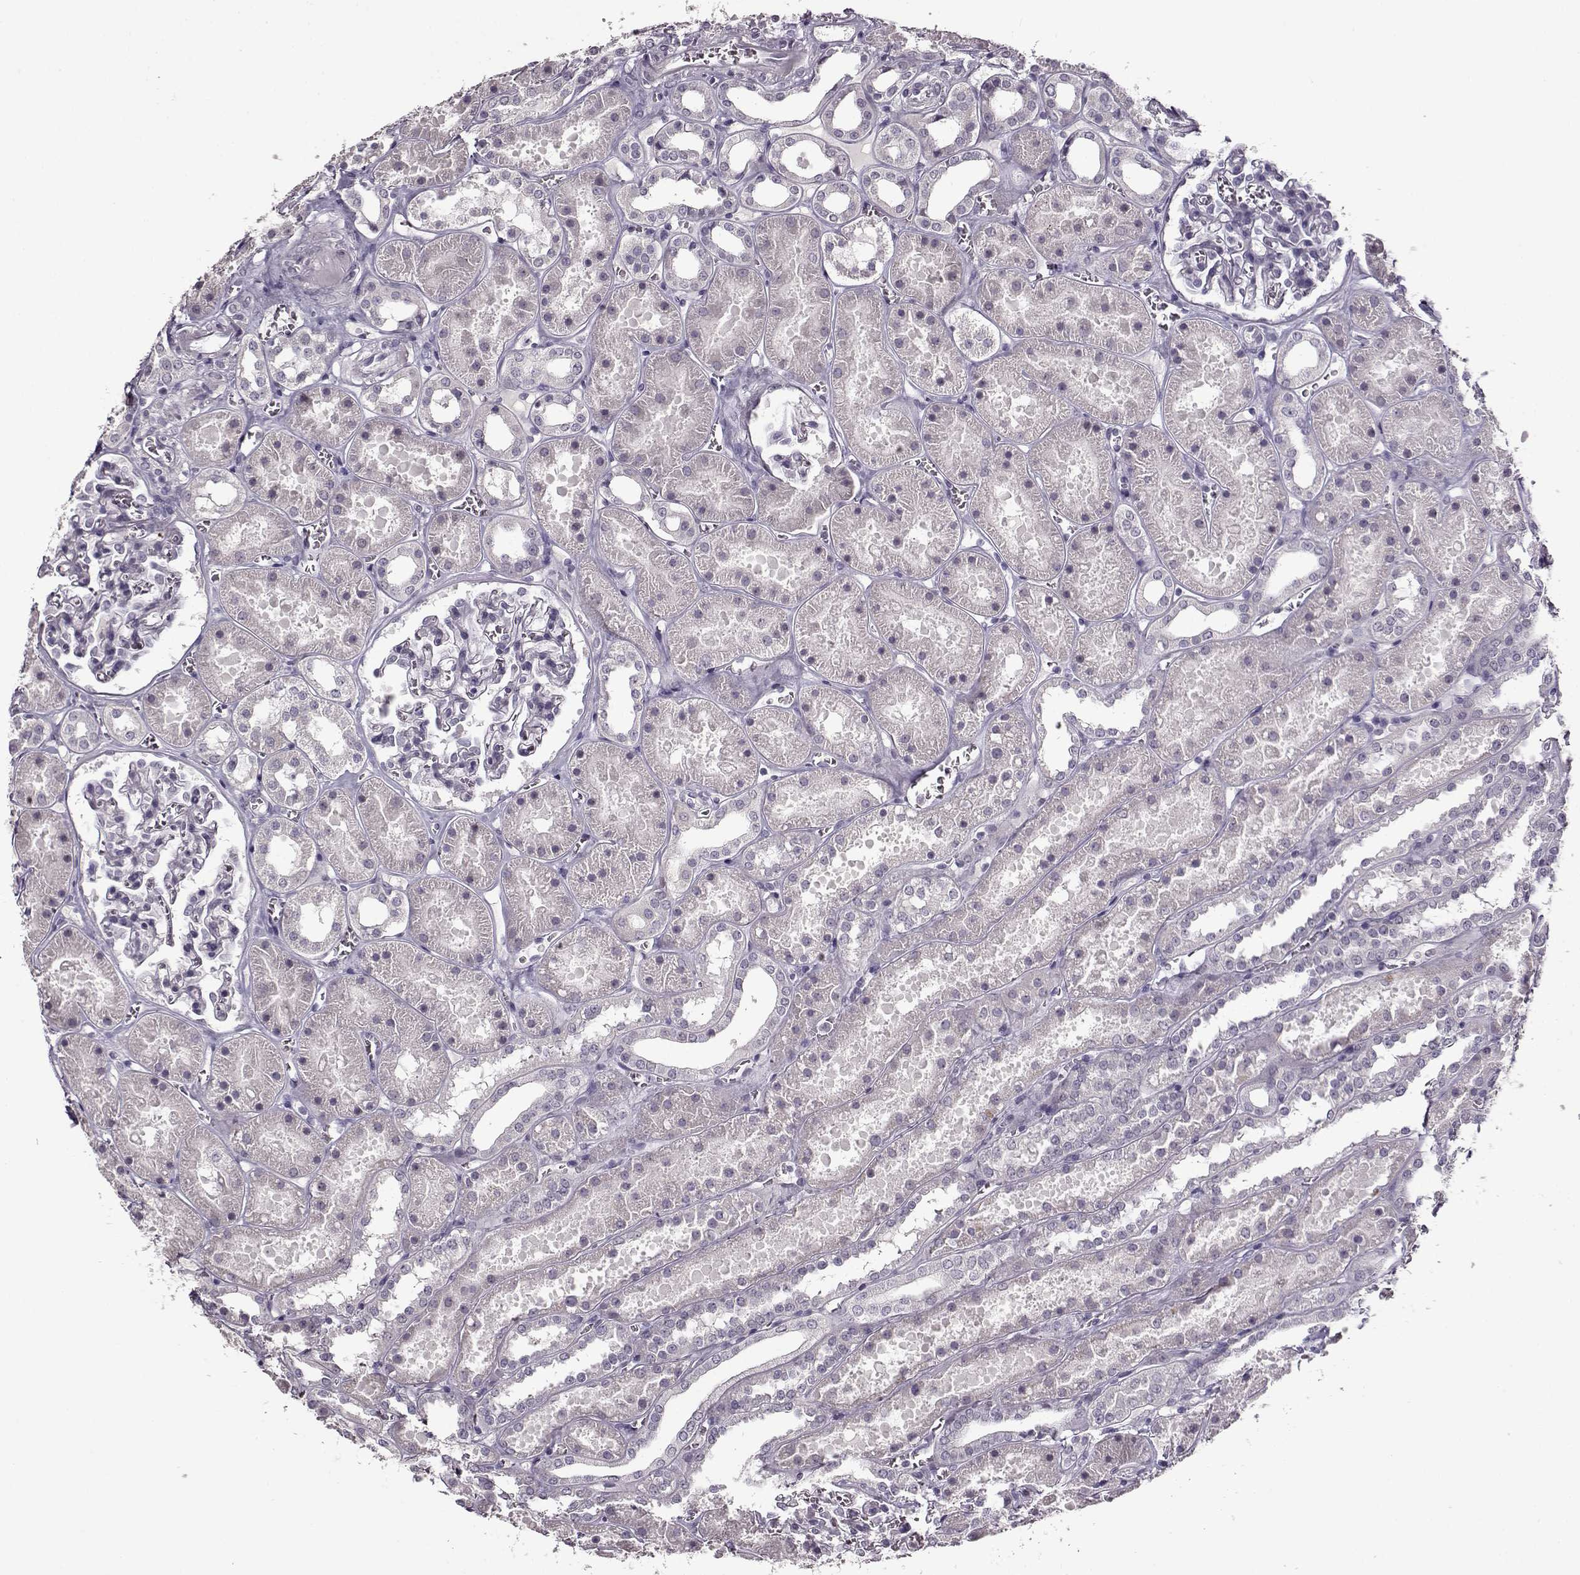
{"staining": {"intensity": "negative", "quantity": "none", "location": "none"}, "tissue": "kidney", "cell_type": "Cells in glomeruli", "image_type": "normal", "snomed": [{"axis": "morphology", "description": "Normal tissue, NOS"}, {"axis": "topography", "description": "Kidney"}], "caption": "IHC histopathology image of benign kidney: human kidney stained with DAB shows no significant protein positivity in cells in glomeruli.", "gene": "FSHB", "patient": {"sex": "female", "age": 41}}